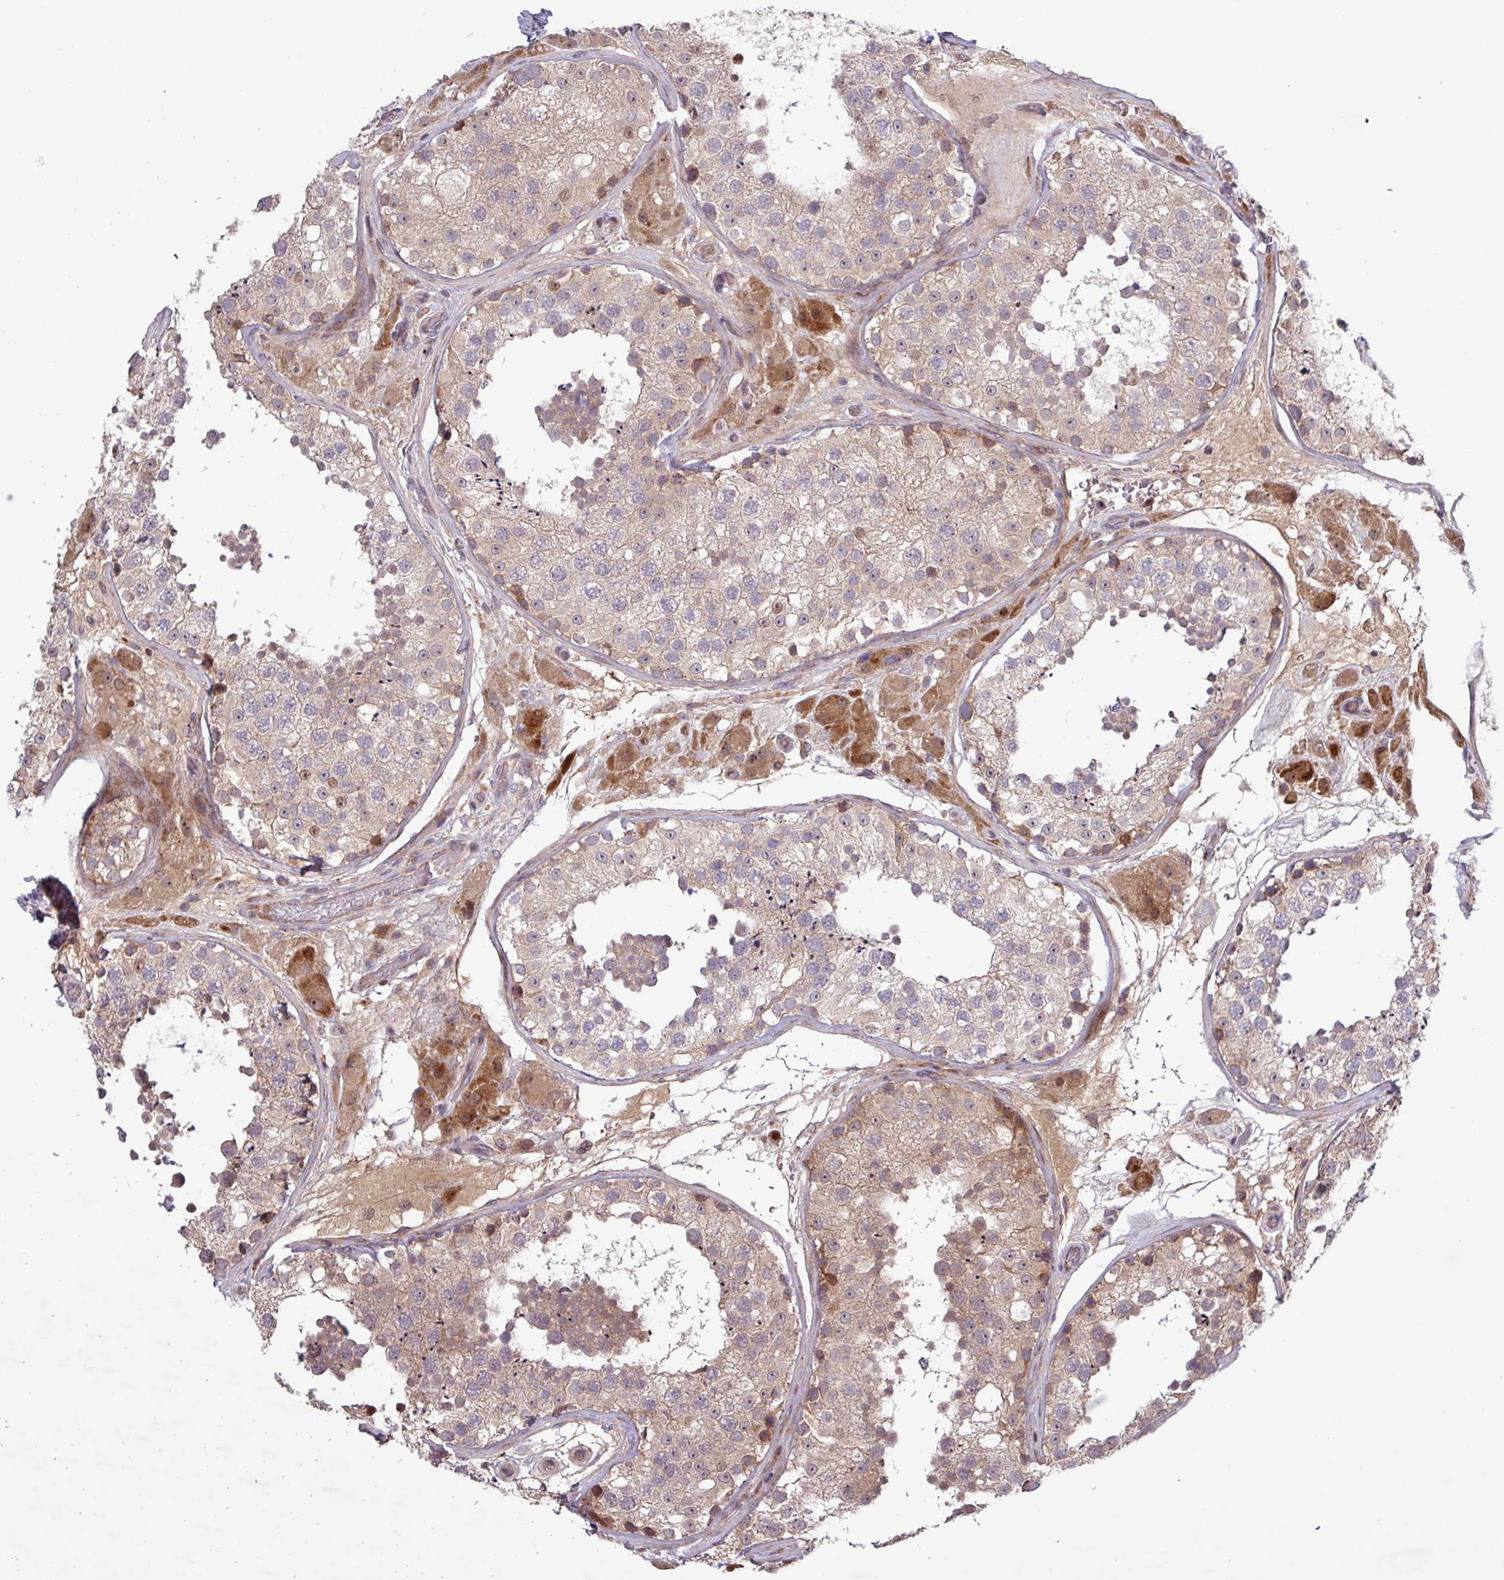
{"staining": {"intensity": "weak", "quantity": "25%-75%", "location": "cytoplasmic/membranous,nuclear"}, "tissue": "testis", "cell_type": "Cells in seminiferous ducts", "image_type": "normal", "snomed": [{"axis": "morphology", "description": "Normal tissue, NOS"}, {"axis": "topography", "description": "Testis"}], "caption": "Benign testis shows weak cytoplasmic/membranous,nuclear expression in about 25%-75% of cells in seminiferous ducts.", "gene": "TNFSF12", "patient": {"sex": "male", "age": 26}}